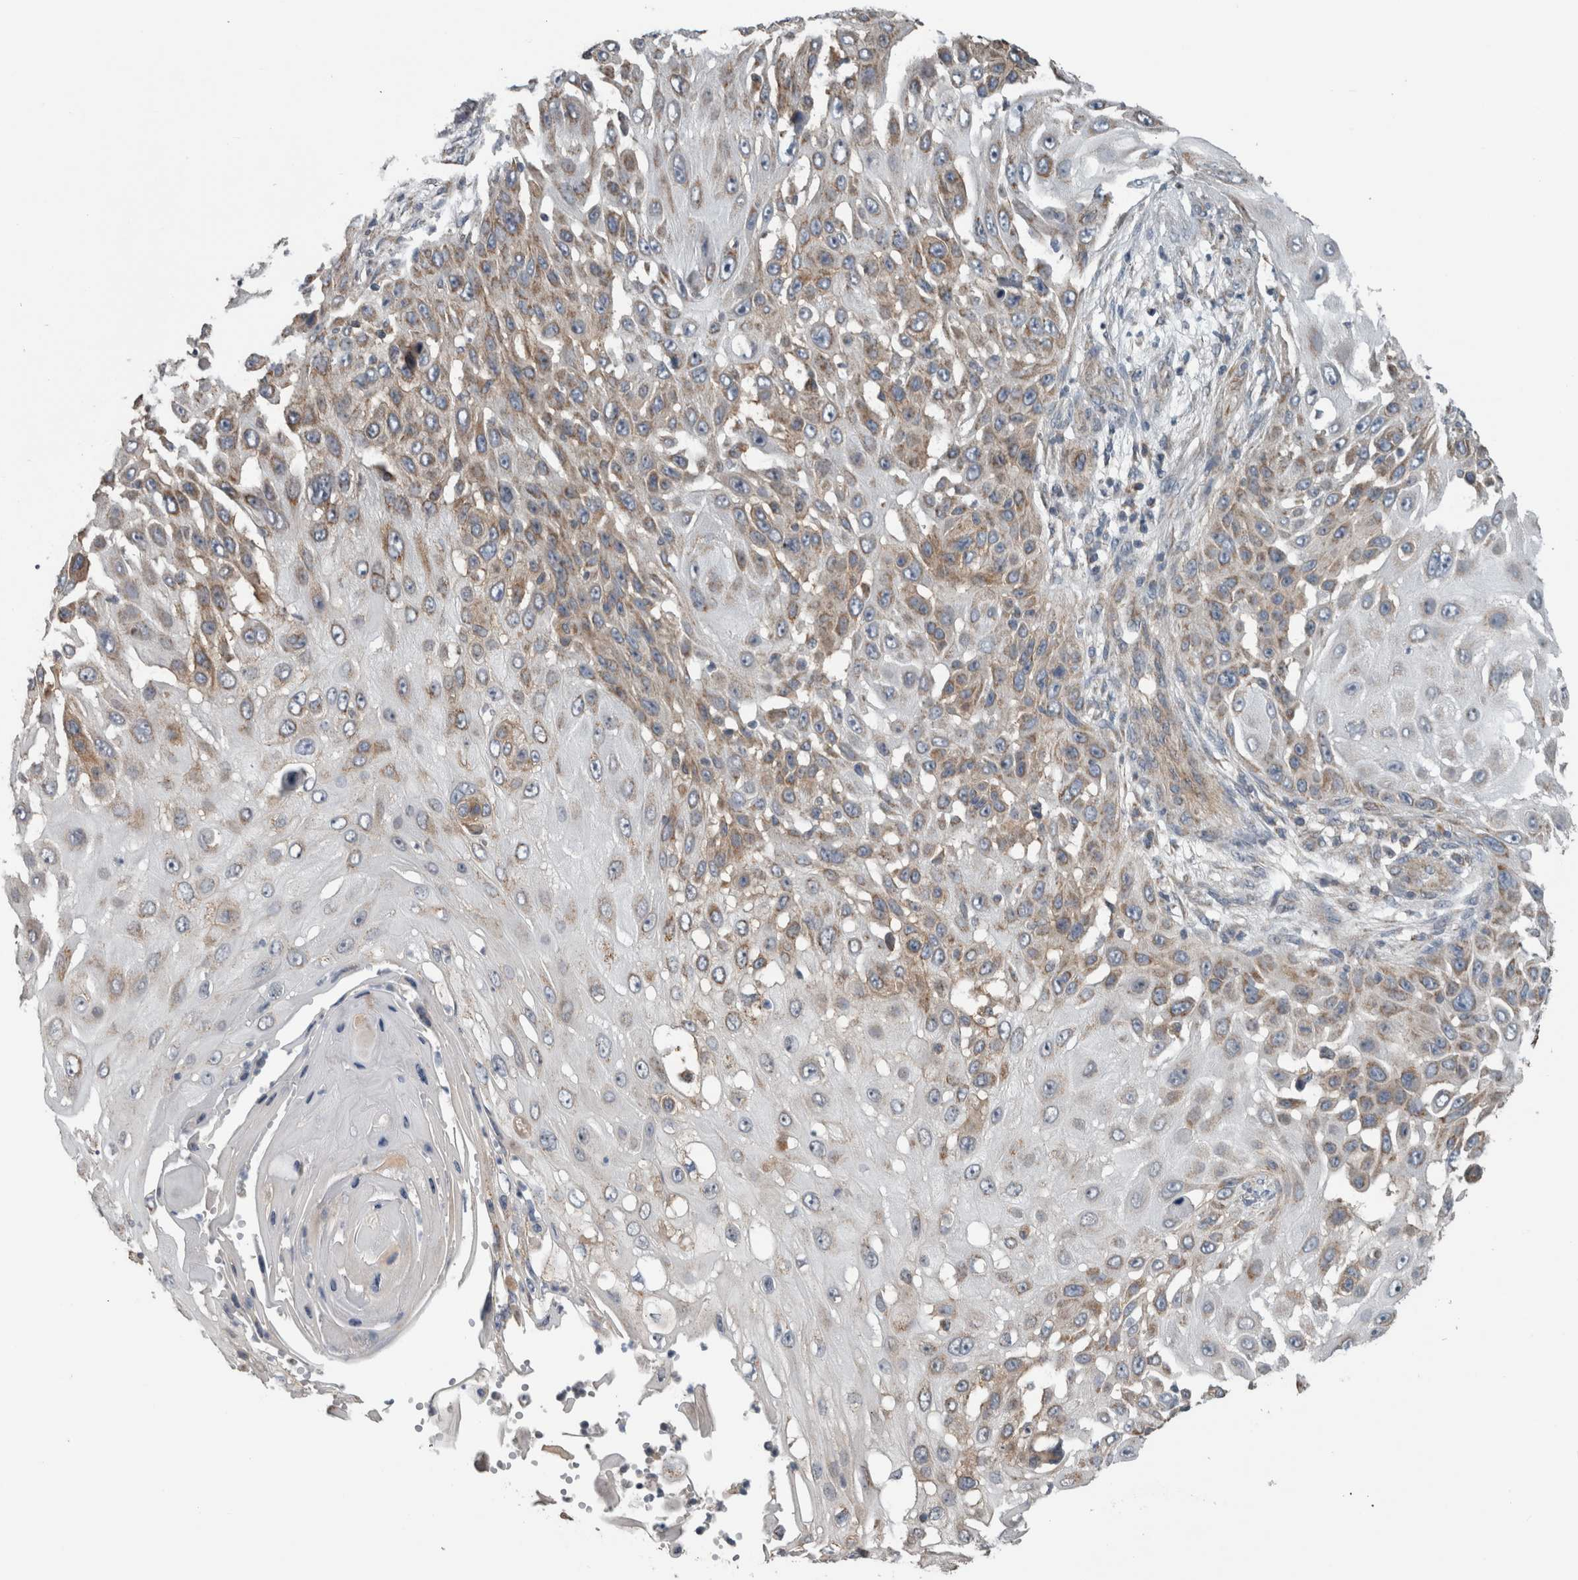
{"staining": {"intensity": "moderate", "quantity": ">75%", "location": "cytoplasmic/membranous"}, "tissue": "skin cancer", "cell_type": "Tumor cells", "image_type": "cancer", "snomed": [{"axis": "morphology", "description": "Squamous cell carcinoma, NOS"}, {"axis": "topography", "description": "Skin"}], "caption": "High-power microscopy captured an IHC micrograph of skin squamous cell carcinoma, revealing moderate cytoplasmic/membranous staining in approximately >75% of tumor cells. Using DAB (3,3'-diaminobenzidine) (brown) and hematoxylin (blue) stains, captured at high magnification using brightfield microscopy.", "gene": "ARMC1", "patient": {"sex": "female", "age": 44}}